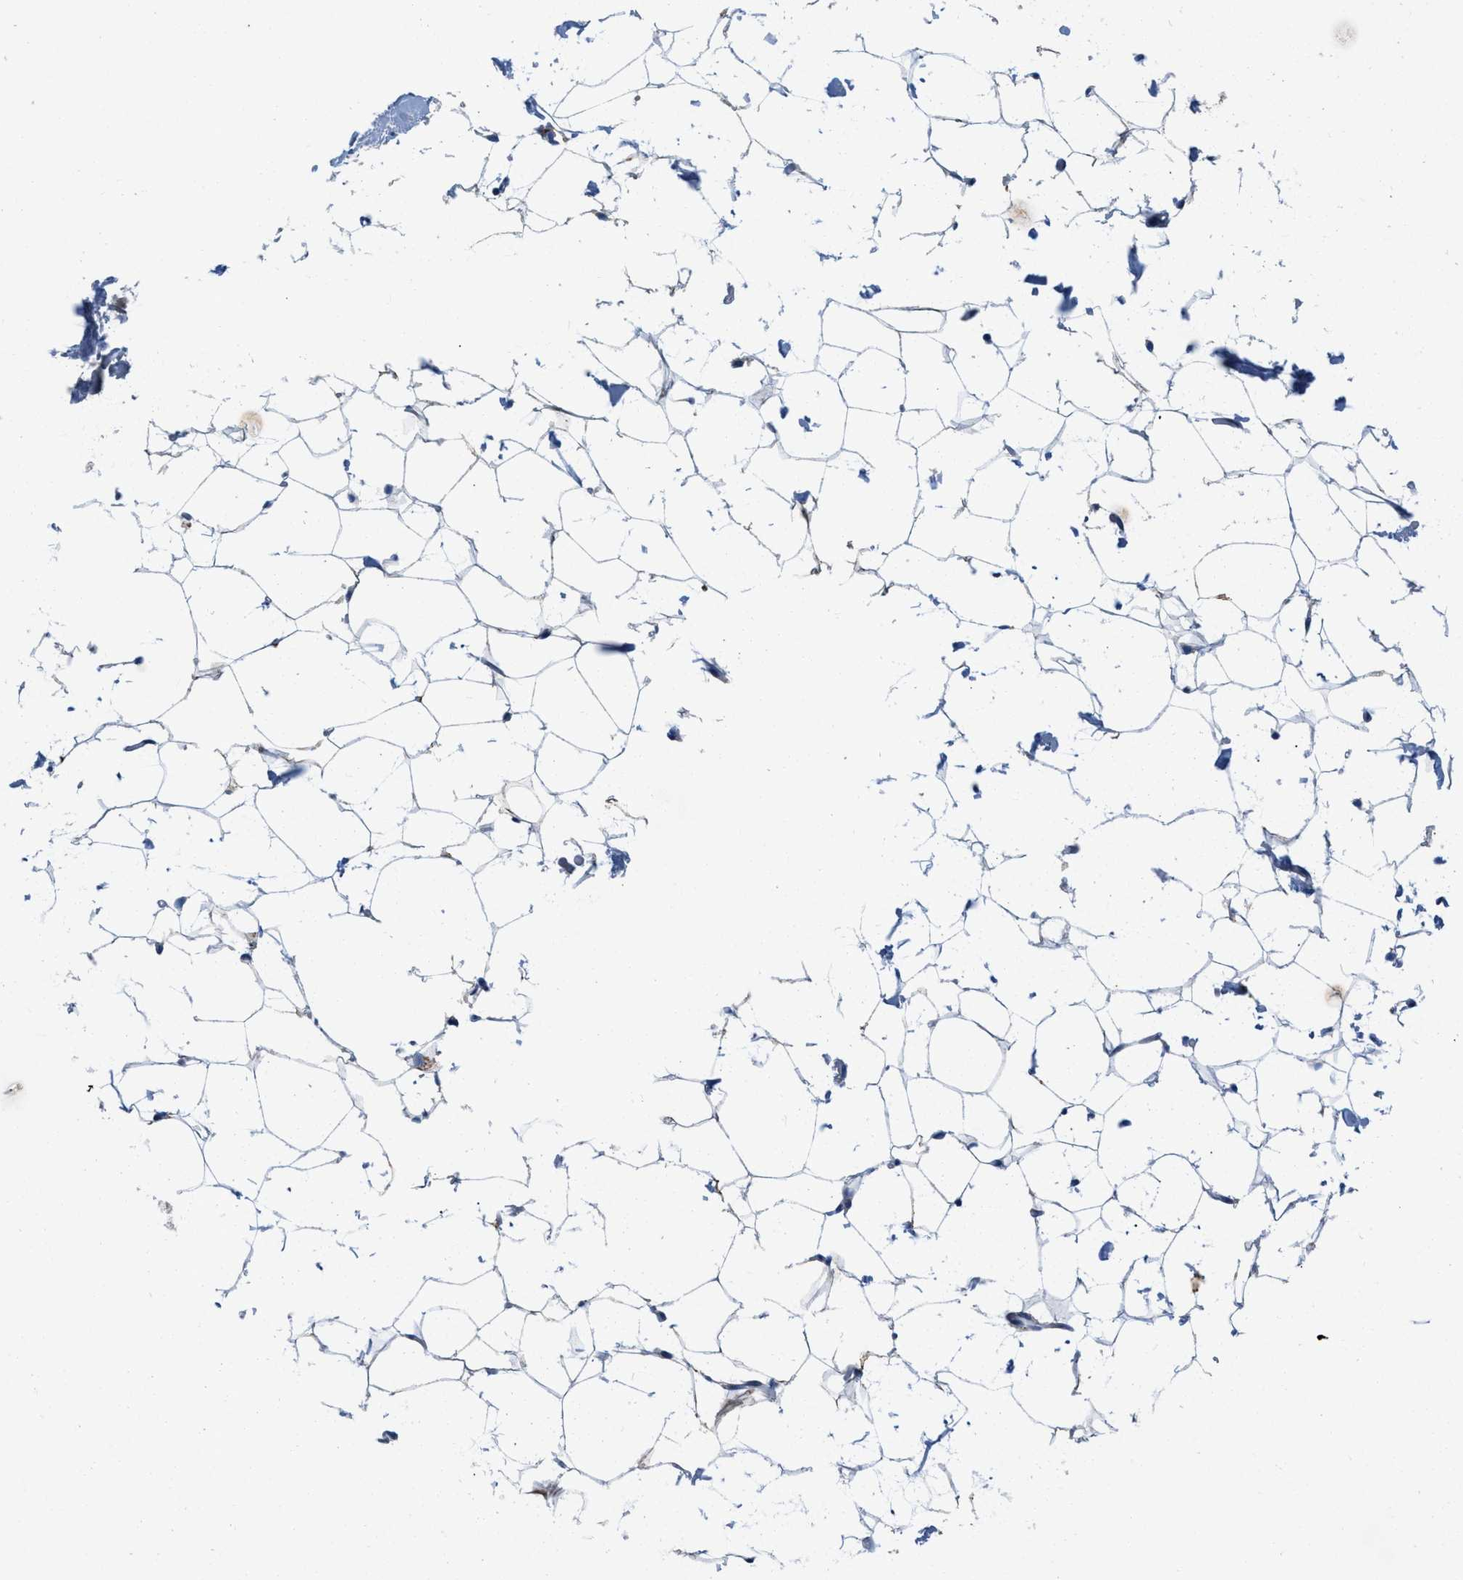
{"staining": {"intensity": "negative", "quantity": "none", "location": "none"}, "tissue": "adipose tissue", "cell_type": "Adipocytes", "image_type": "normal", "snomed": [{"axis": "morphology", "description": "Normal tissue, NOS"}, {"axis": "topography", "description": "Breast"}, {"axis": "topography", "description": "Soft tissue"}], "caption": "Human adipose tissue stained for a protein using immunohistochemistry (IHC) reveals no staining in adipocytes.", "gene": "PLPPR5", "patient": {"sex": "female", "age": 75}}